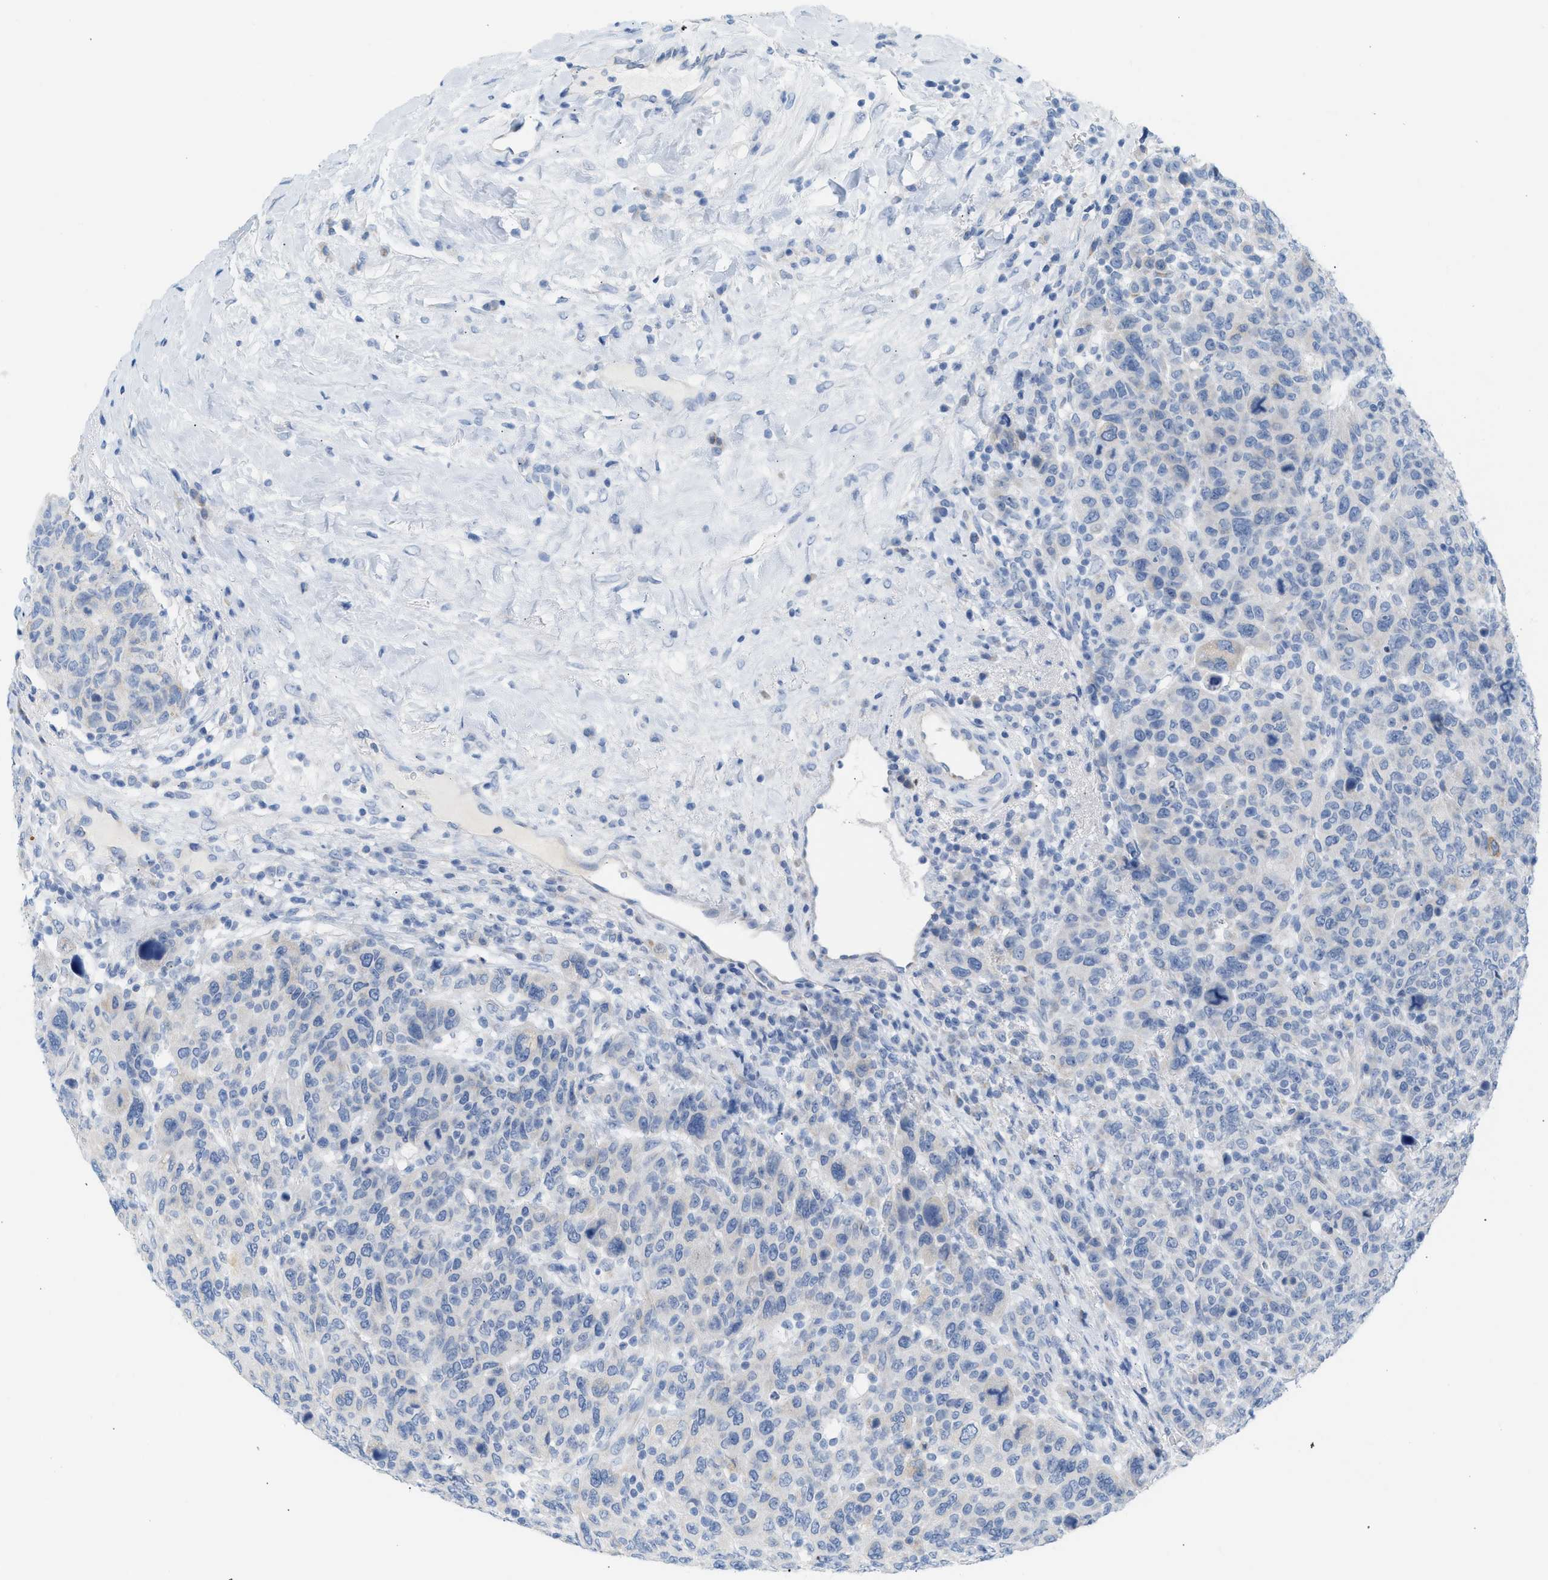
{"staining": {"intensity": "negative", "quantity": "none", "location": "none"}, "tissue": "breast cancer", "cell_type": "Tumor cells", "image_type": "cancer", "snomed": [{"axis": "morphology", "description": "Duct carcinoma"}, {"axis": "topography", "description": "Breast"}], "caption": "This is a photomicrograph of immunohistochemistry staining of breast cancer, which shows no expression in tumor cells.", "gene": "NDUFS8", "patient": {"sex": "female", "age": 37}}